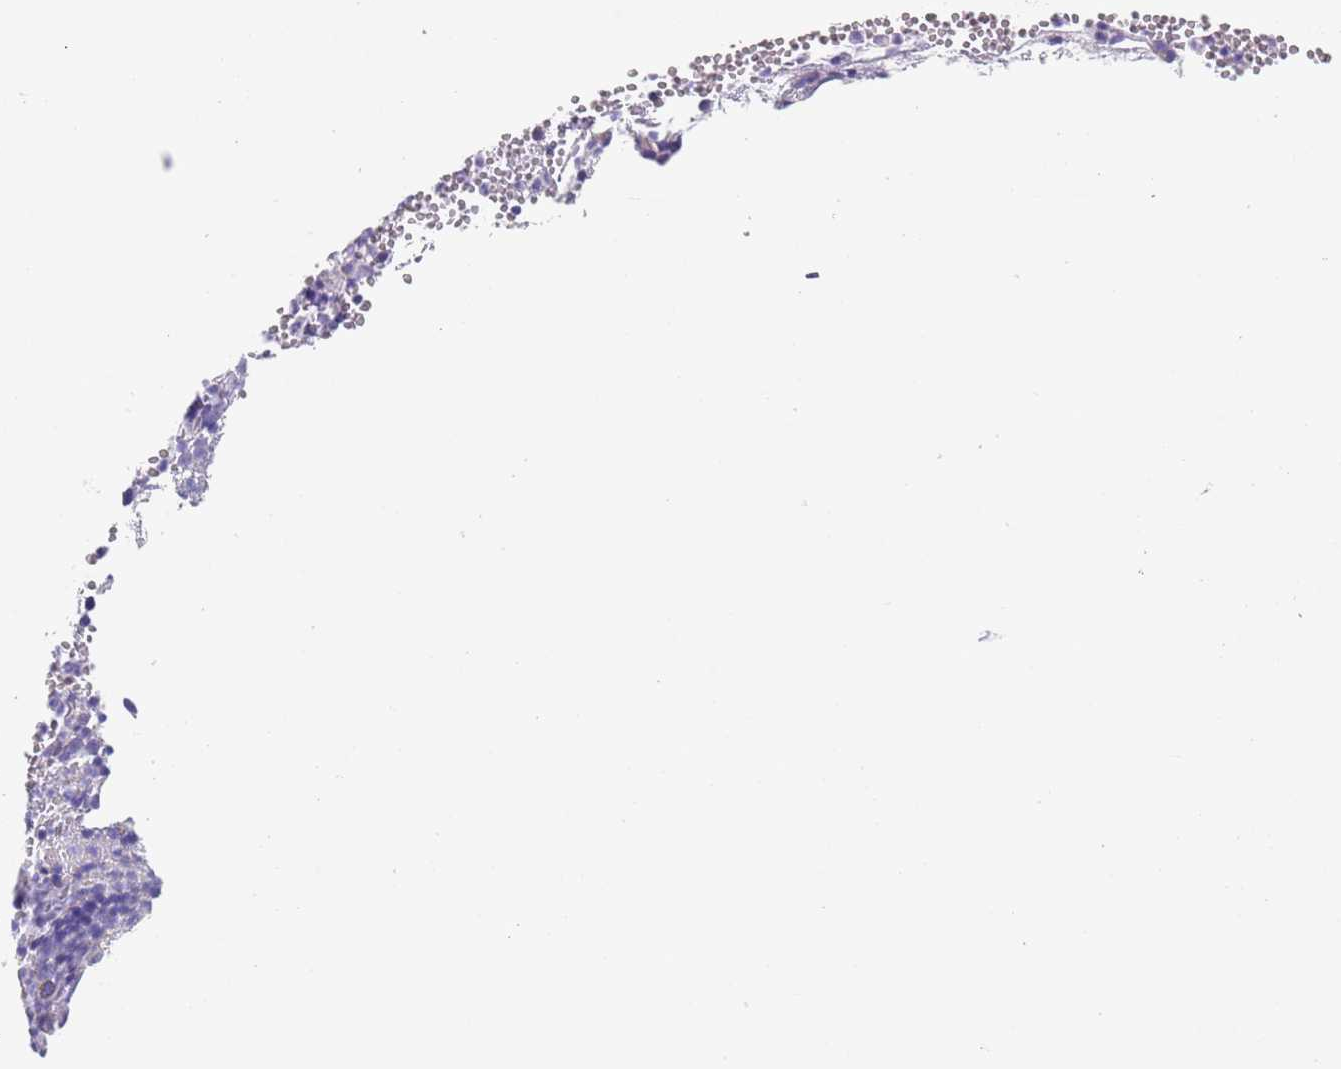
{"staining": {"intensity": "negative", "quantity": "none", "location": "none"}, "tissue": "bone marrow", "cell_type": "Hematopoietic cells", "image_type": "normal", "snomed": [{"axis": "morphology", "description": "Normal tissue, NOS"}, {"axis": "topography", "description": "Bone marrow"}], "caption": "DAB (3,3'-diaminobenzidine) immunohistochemical staining of unremarkable bone marrow demonstrates no significant expression in hematopoietic cells. The staining is performed using DAB brown chromogen with nuclei counter-stained in using hematoxylin.", "gene": "SPIRE2", "patient": {"sex": "female", "age": 77}}